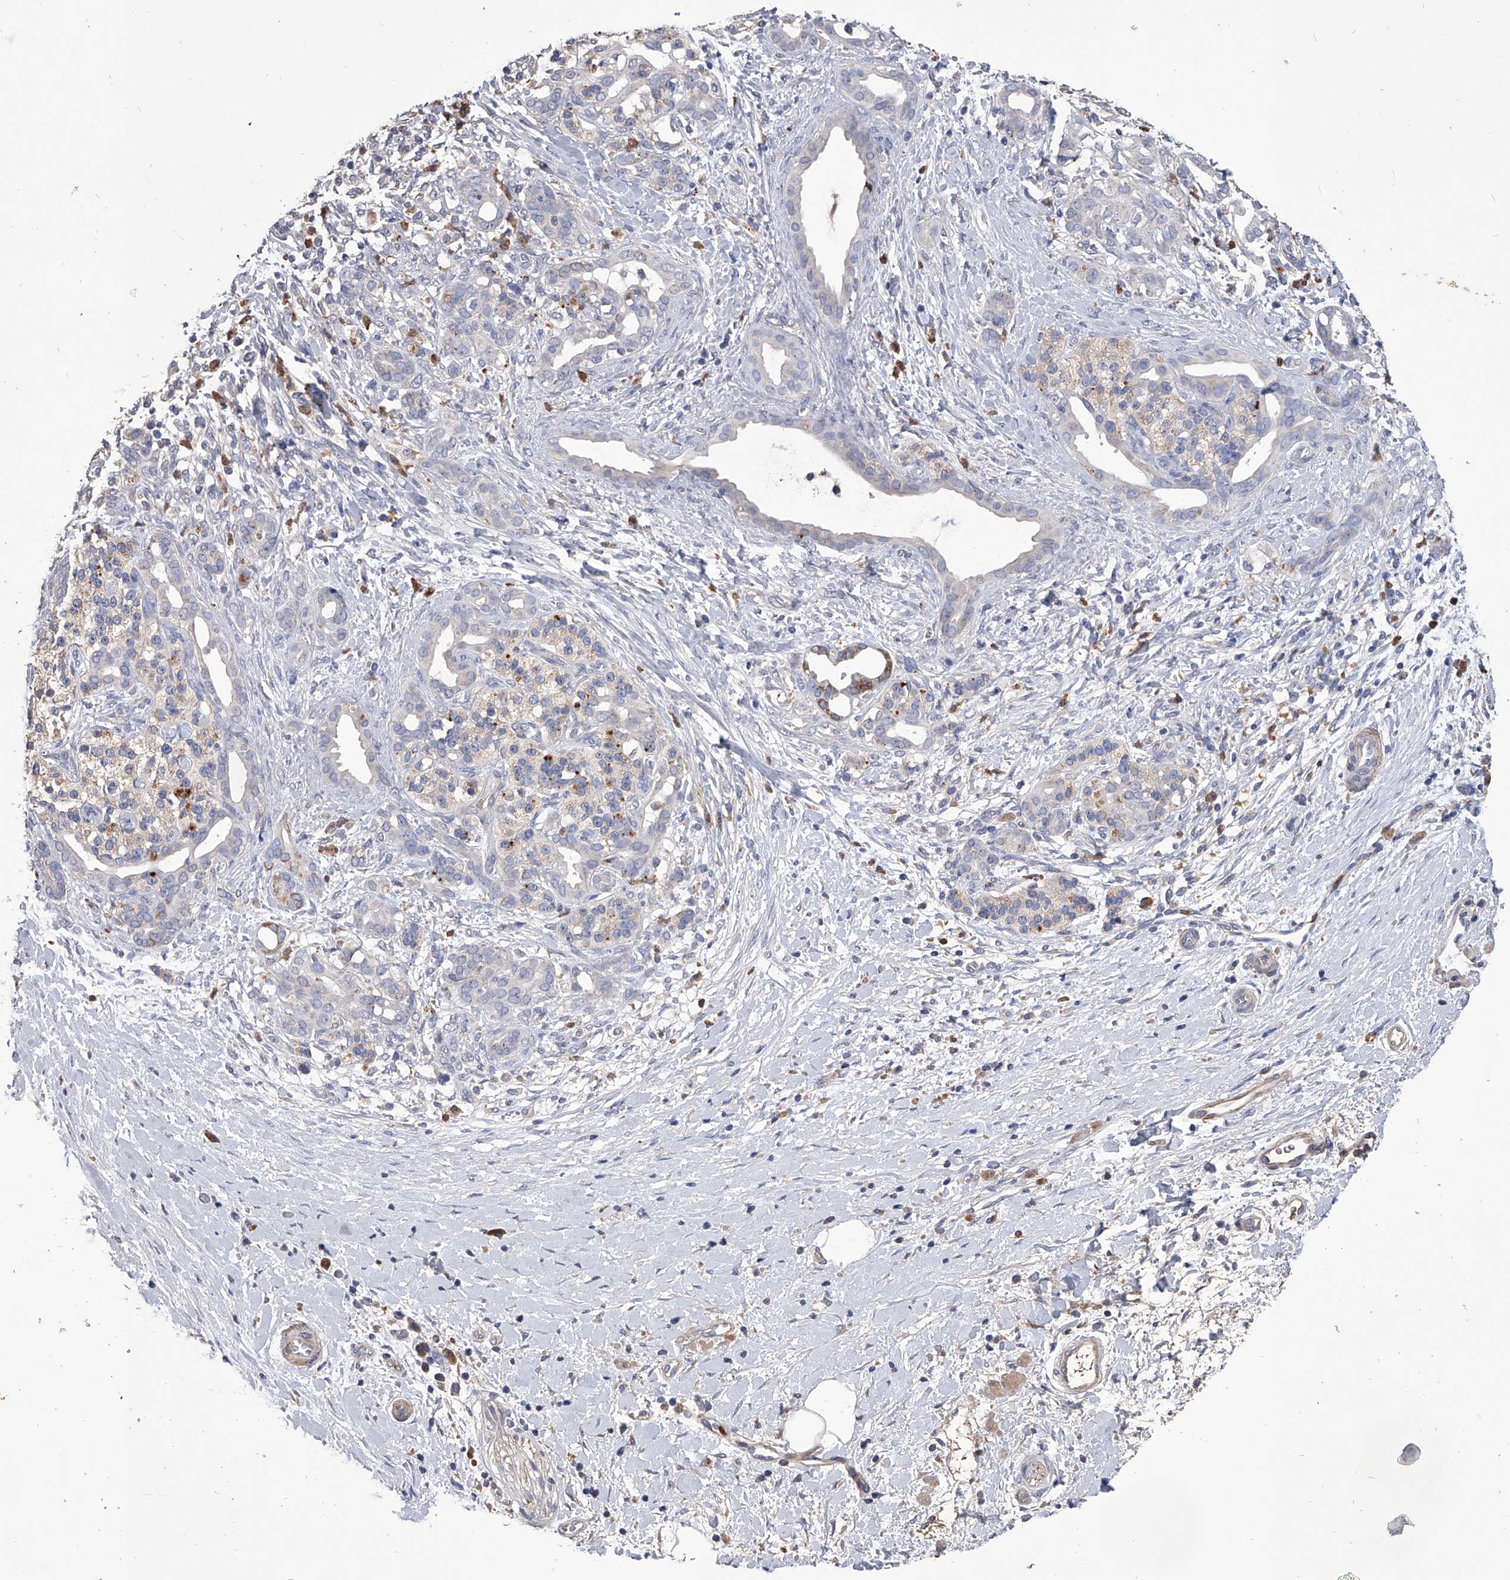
{"staining": {"intensity": "negative", "quantity": "none", "location": "none"}, "tissue": "pancreatic cancer", "cell_type": "Tumor cells", "image_type": "cancer", "snomed": [{"axis": "morphology", "description": "Adenocarcinoma, NOS"}, {"axis": "topography", "description": "Pancreas"}], "caption": "IHC image of neoplastic tissue: pancreatic cancer (adenocarcinoma) stained with DAB displays no significant protein staining in tumor cells.", "gene": "NRP1", "patient": {"sex": "male", "age": 58}}